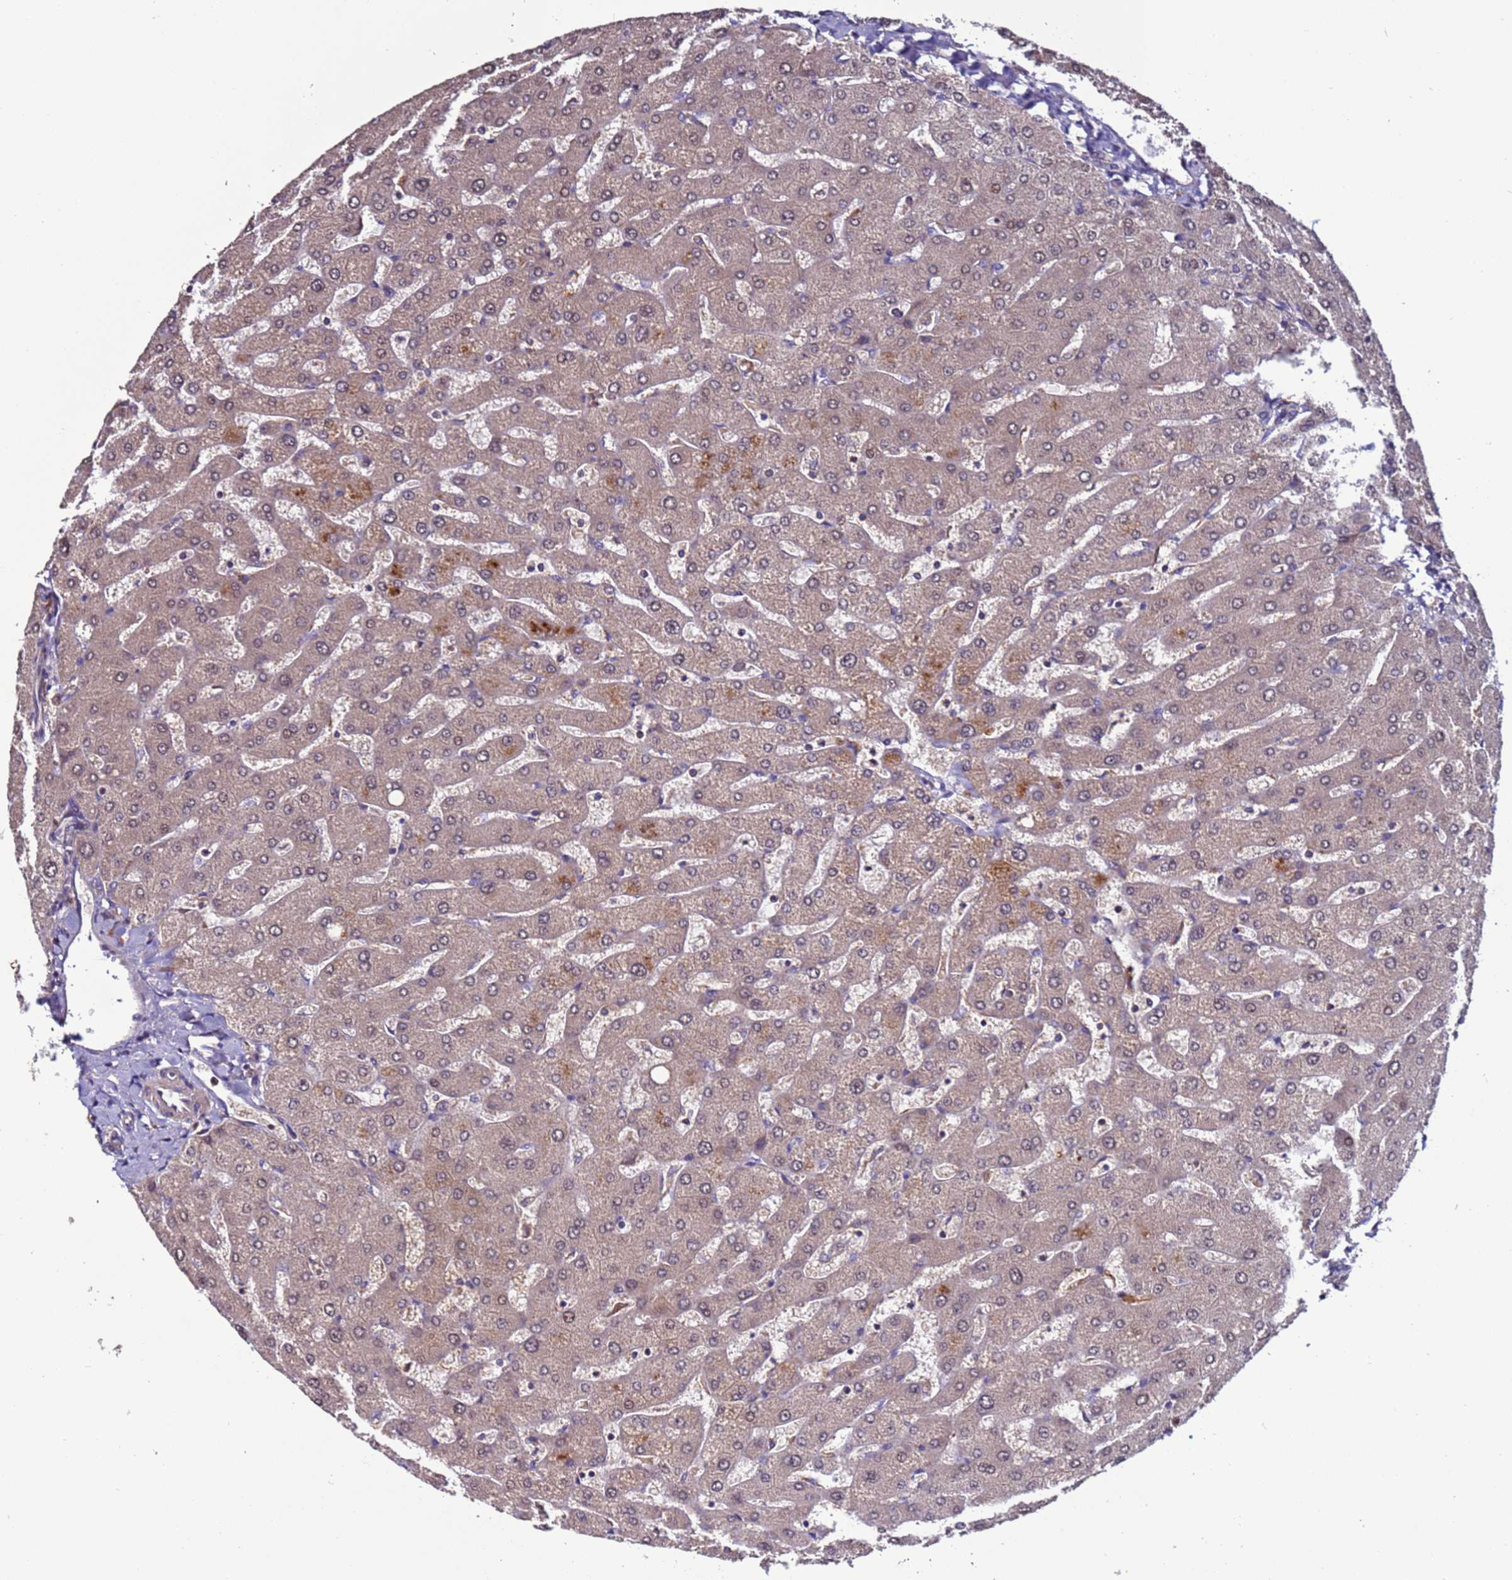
{"staining": {"intensity": "negative", "quantity": "none", "location": "none"}, "tissue": "liver", "cell_type": "Cholangiocytes", "image_type": "normal", "snomed": [{"axis": "morphology", "description": "Normal tissue, NOS"}, {"axis": "topography", "description": "Liver"}], "caption": "Immunohistochemistry photomicrograph of benign human liver stained for a protein (brown), which demonstrates no expression in cholangiocytes.", "gene": "GAREM1", "patient": {"sex": "male", "age": 55}}